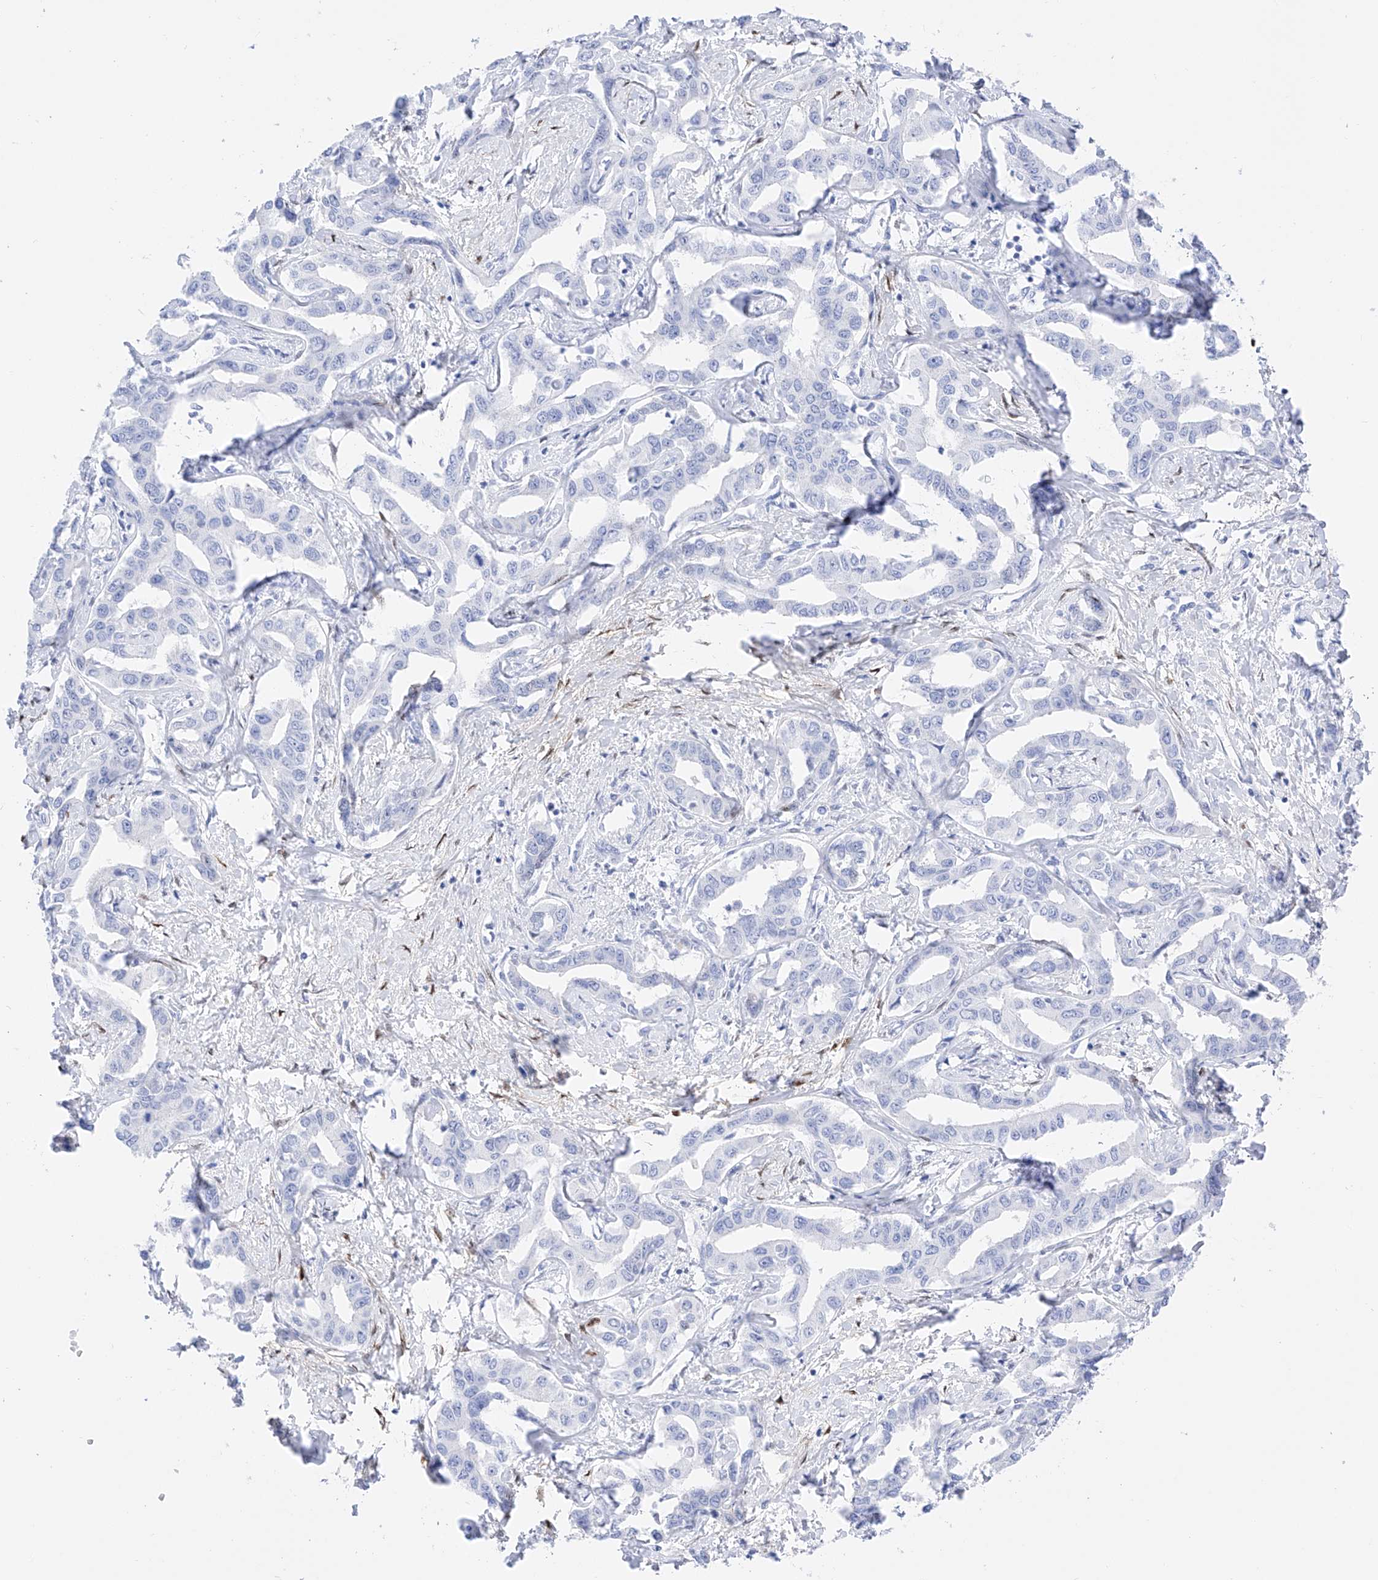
{"staining": {"intensity": "negative", "quantity": "none", "location": "none"}, "tissue": "liver cancer", "cell_type": "Tumor cells", "image_type": "cancer", "snomed": [{"axis": "morphology", "description": "Cholangiocarcinoma"}, {"axis": "topography", "description": "Liver"}], "caption": "IHC micrograph of liver cancer (cholangiocarcinoma) stained for a protein (brown), which displays no expression in tumor cells. (DAB (3,3'-diaminobenzidine) immunohistochemistry (IHC), high magnification).", "gene": "TRPC7", "patient": {"sex": "male", "age": 59}}